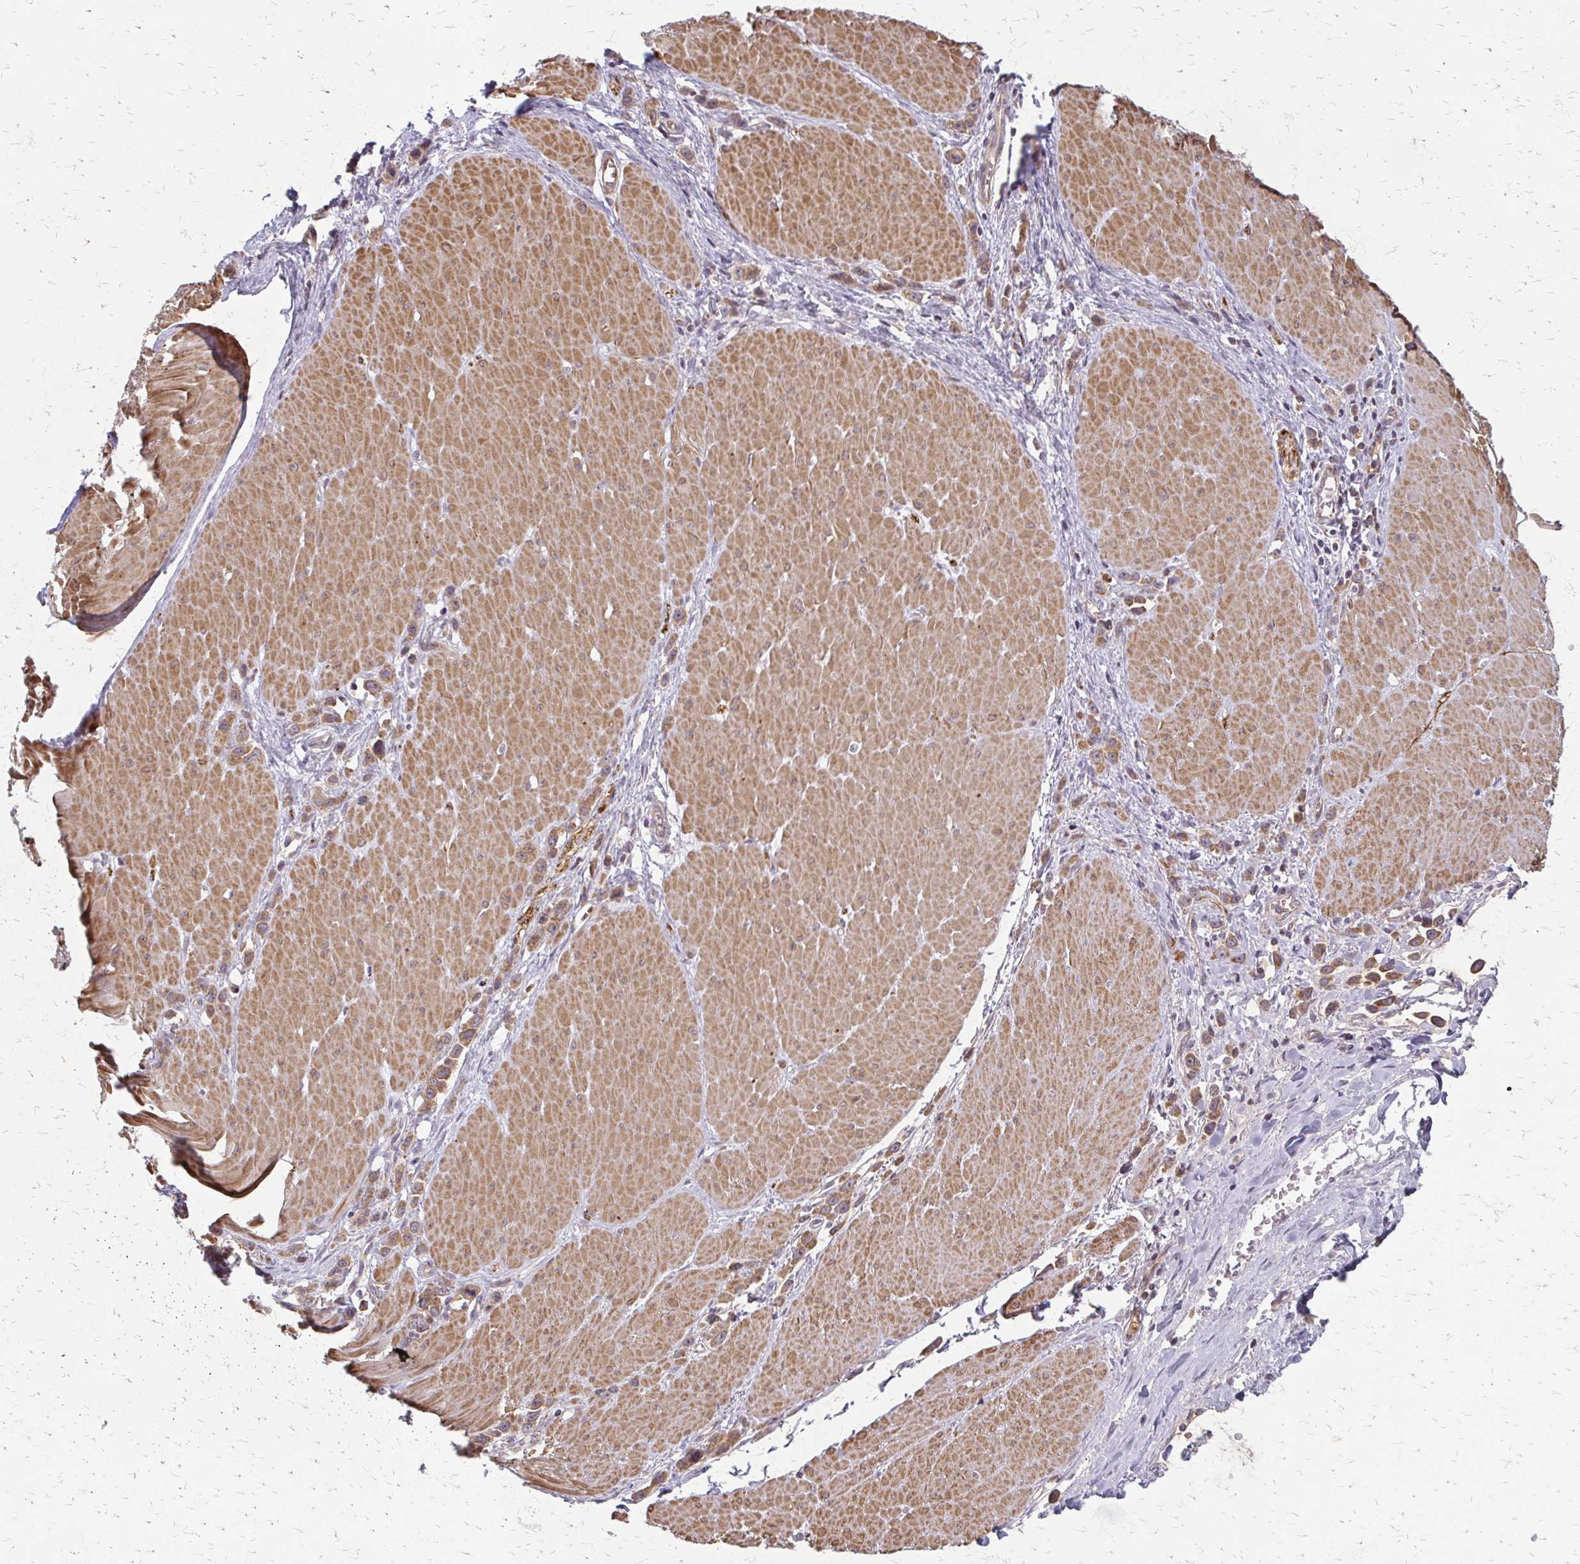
{"staining": {"intensity": "moderate", "quantity": ">75%", "location": "cytoplasmic/membranous"}, "tissue": "stomach cancer", "cell_type": "Tumor cells", "image_type": "cancer", "snomed": [{"axis": "morphology", "description": "Adenocarcinoma, NOS"}, {"axis": "topography", "description": "Stomach"}], "caption": "A brown stain shows moderate cytoplasmic/membranous staining of a protein in human stomach adenocarcinoma tumor cells. The staining was performed using DAB, with brown indicating positive protein expression. Nuclei are stained blue with hematoxylin.", "gene": "ZNF383", "patient": {"sex": "male", "age": 47}}